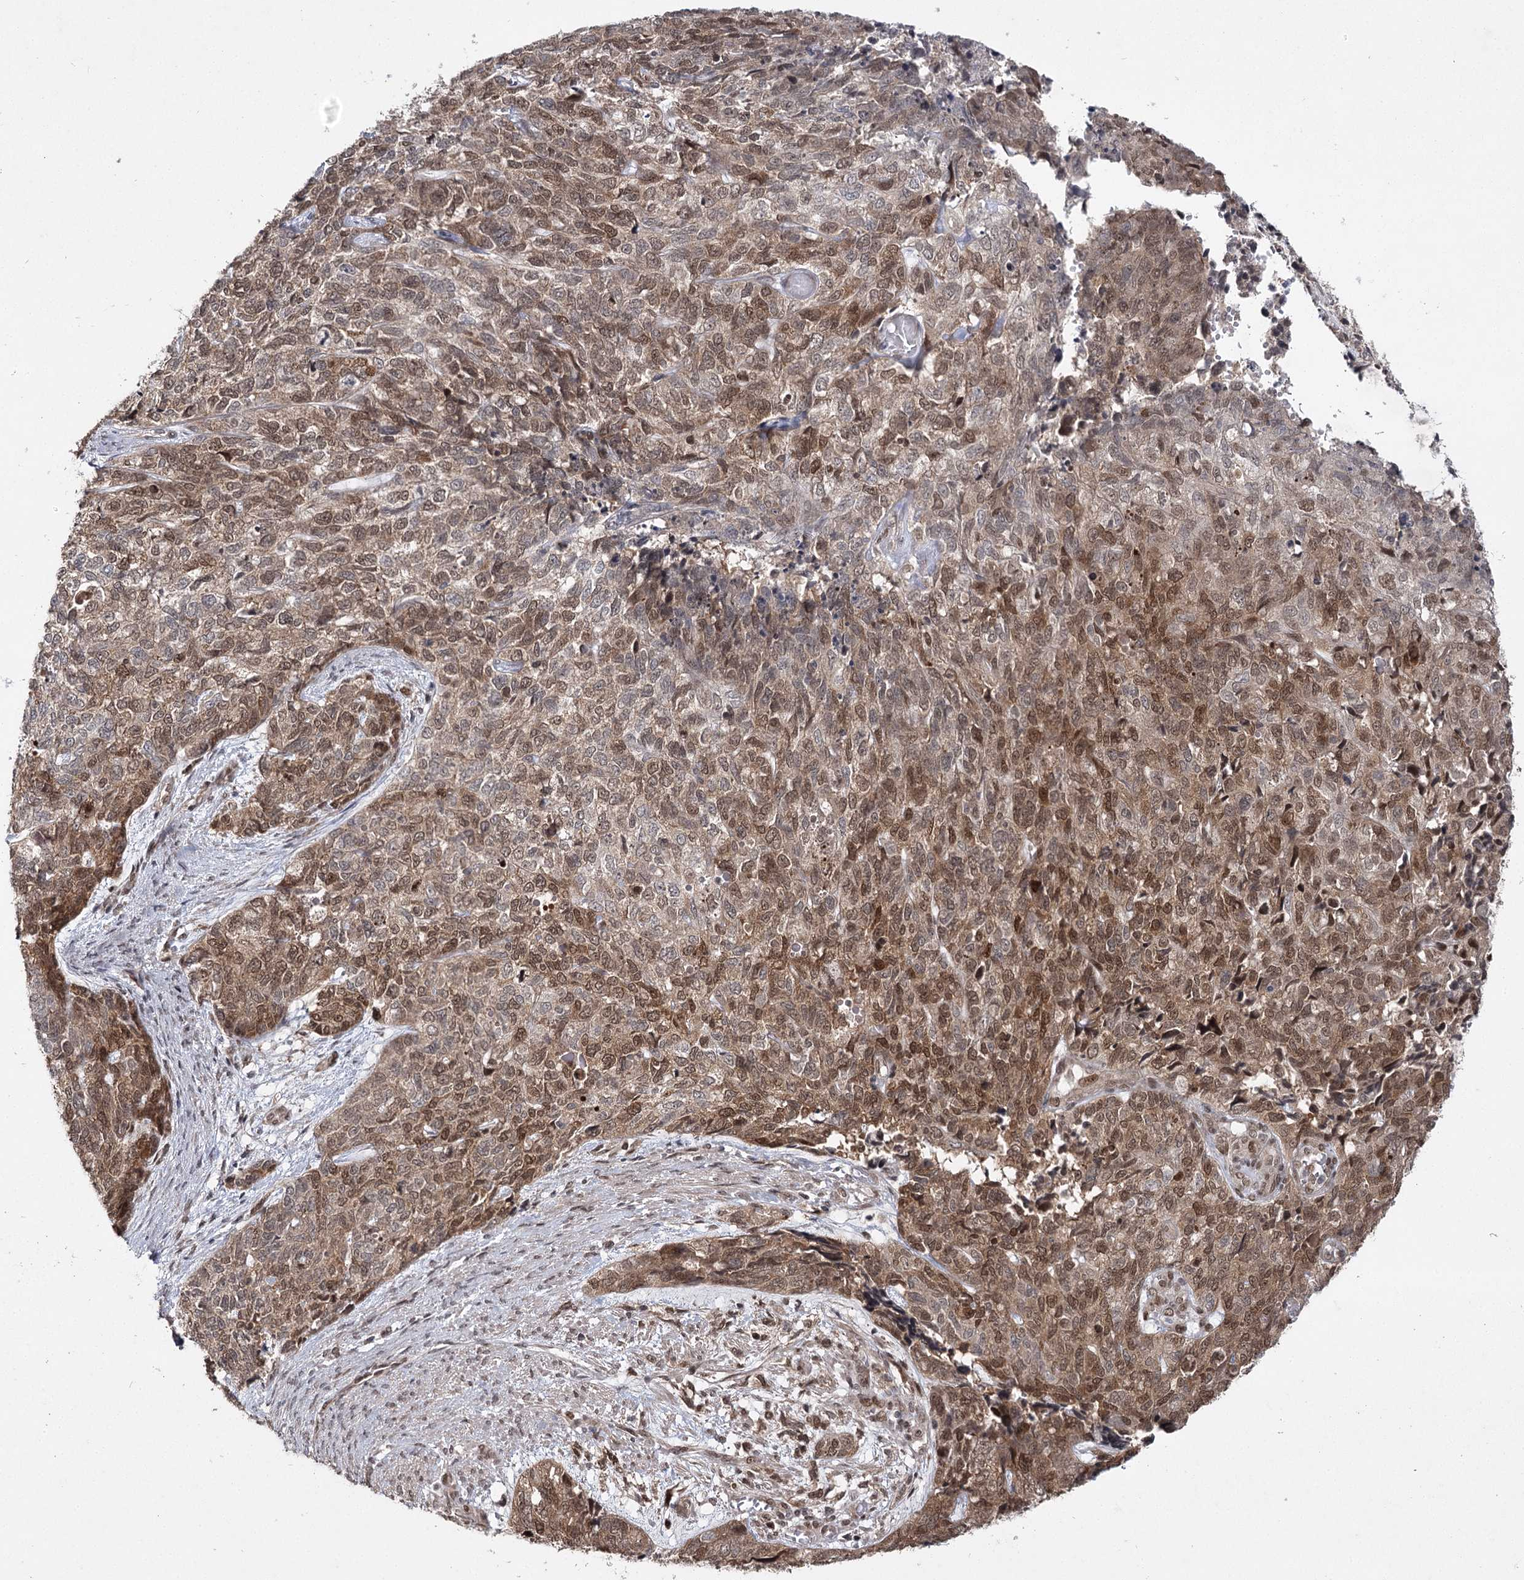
{"staining": {"intensity": "moderate", "quantity": ">75%", "location": "cytoplasmic/membranous,nuclear"}, "tissue": "cervical cancer", "cell_type": "Tumor cells", "image_type": "cancer", "snomed": [{"axis": "morphology", "description": "Squamous cell carcinoma, NOS"}, {"axis": "topography", "description": "Cervix"}], "caption": "Protein analysis of cervical cancer (squamous cell carcinoma) tissue exhibits moderate cytoplasmic/membranous and nuclear staining in about >75% of tumor cells. (DAB (3,3'-diaminobenzidine) IHC, brown staining for protein, blue staining for nuclei).", "gene": "DCUN1D4", "patient": {"sex": "female", "age": 63}}